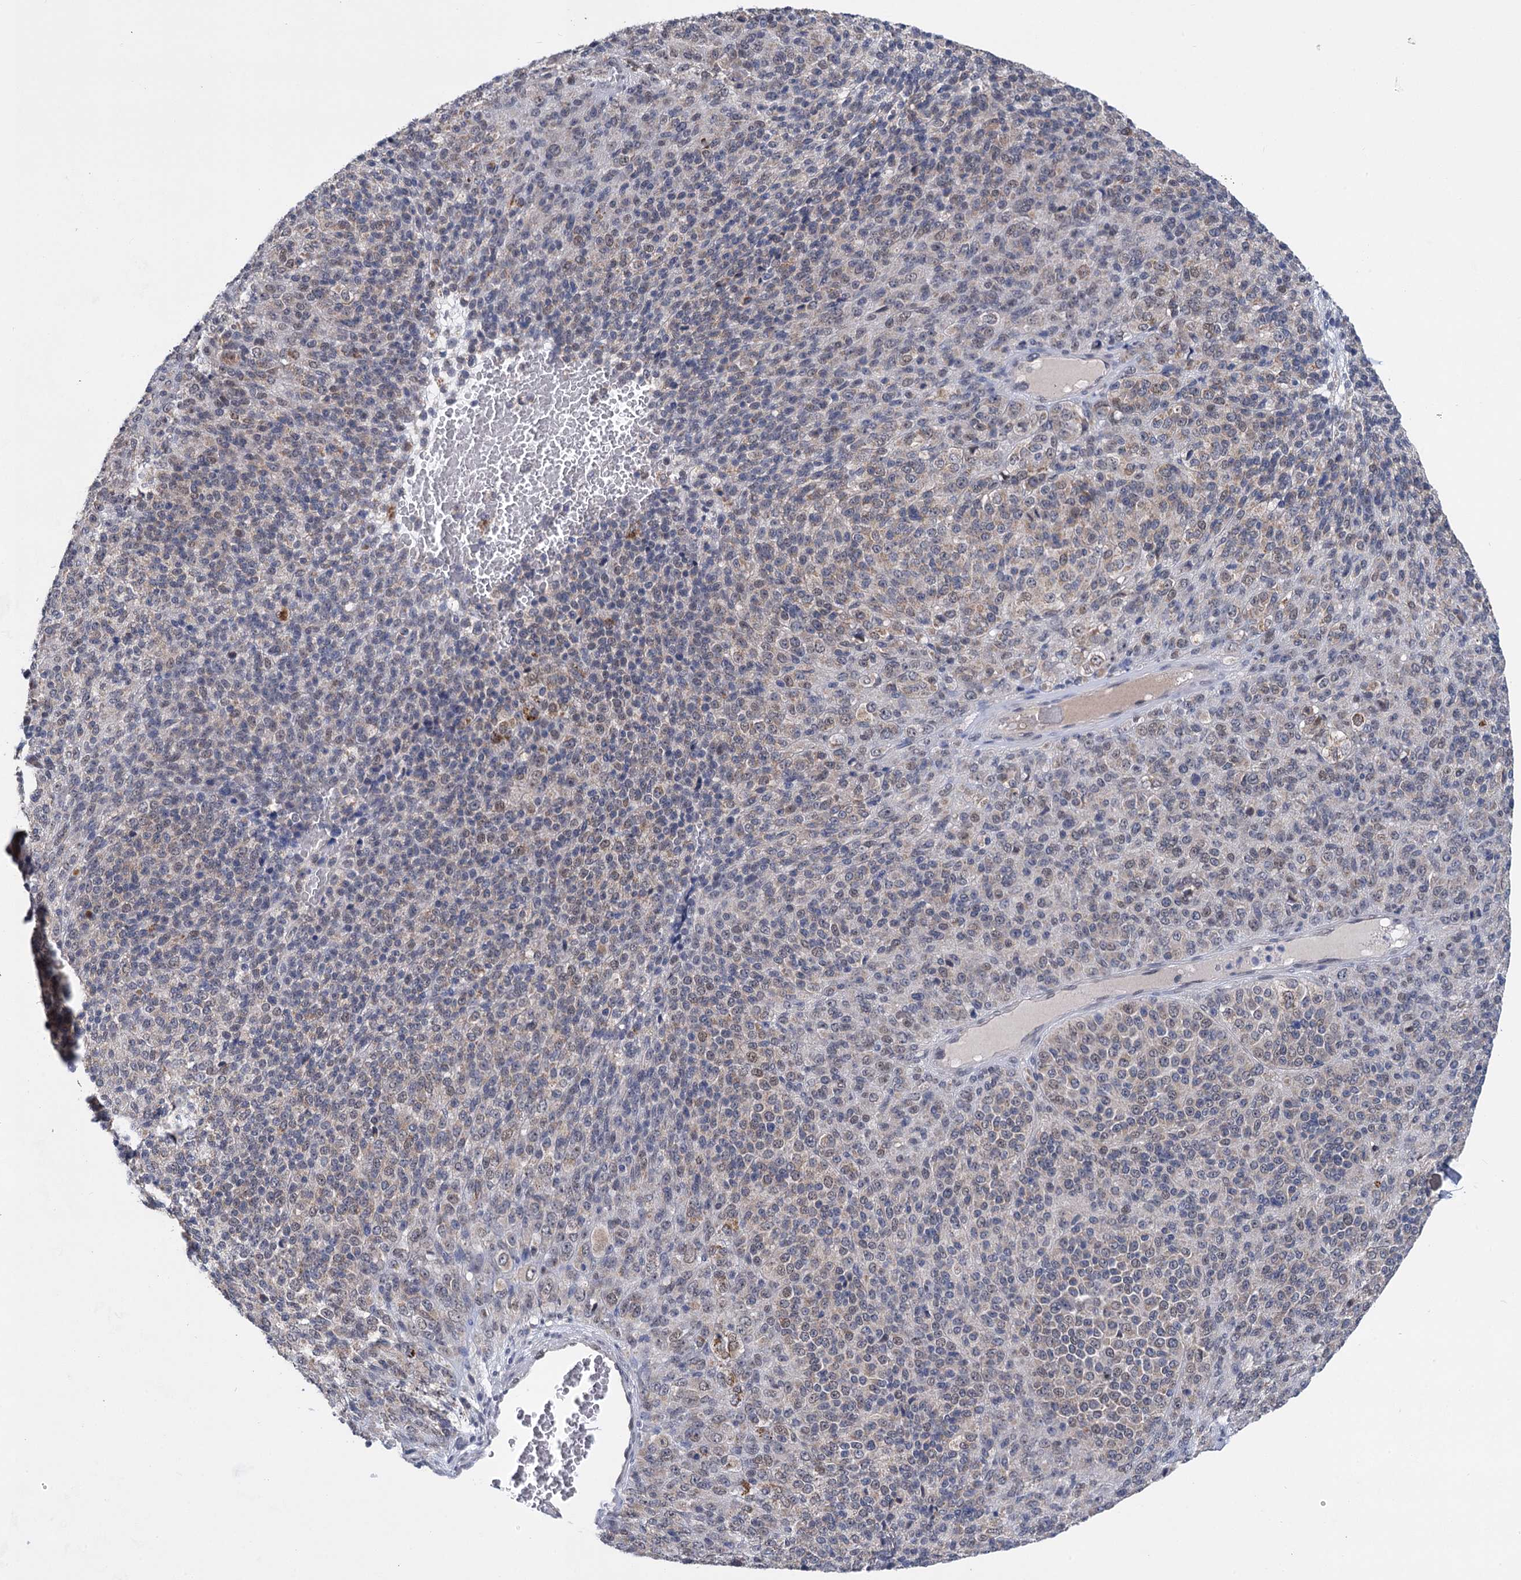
{"staining": {"intensity": "moderate", "quantity": "<25%", "location": "cytoplasmic/membranous"}, "tissue": "melanoma", "cell_type": "Tumor cells", "image_type": "cancer", "snomed": [{"axis": "morphology", "description": "Malignant melanoma, Metastatic site"}, {"axis": "topography", "description": "Brain"}], "caption": "An image of human melanoma stained for a protein reveals moderate cytoplasmic/membranous brown staining in tumor cells.", "gene": "TTC17", "patient": {"sex": "female", "age": 56}}